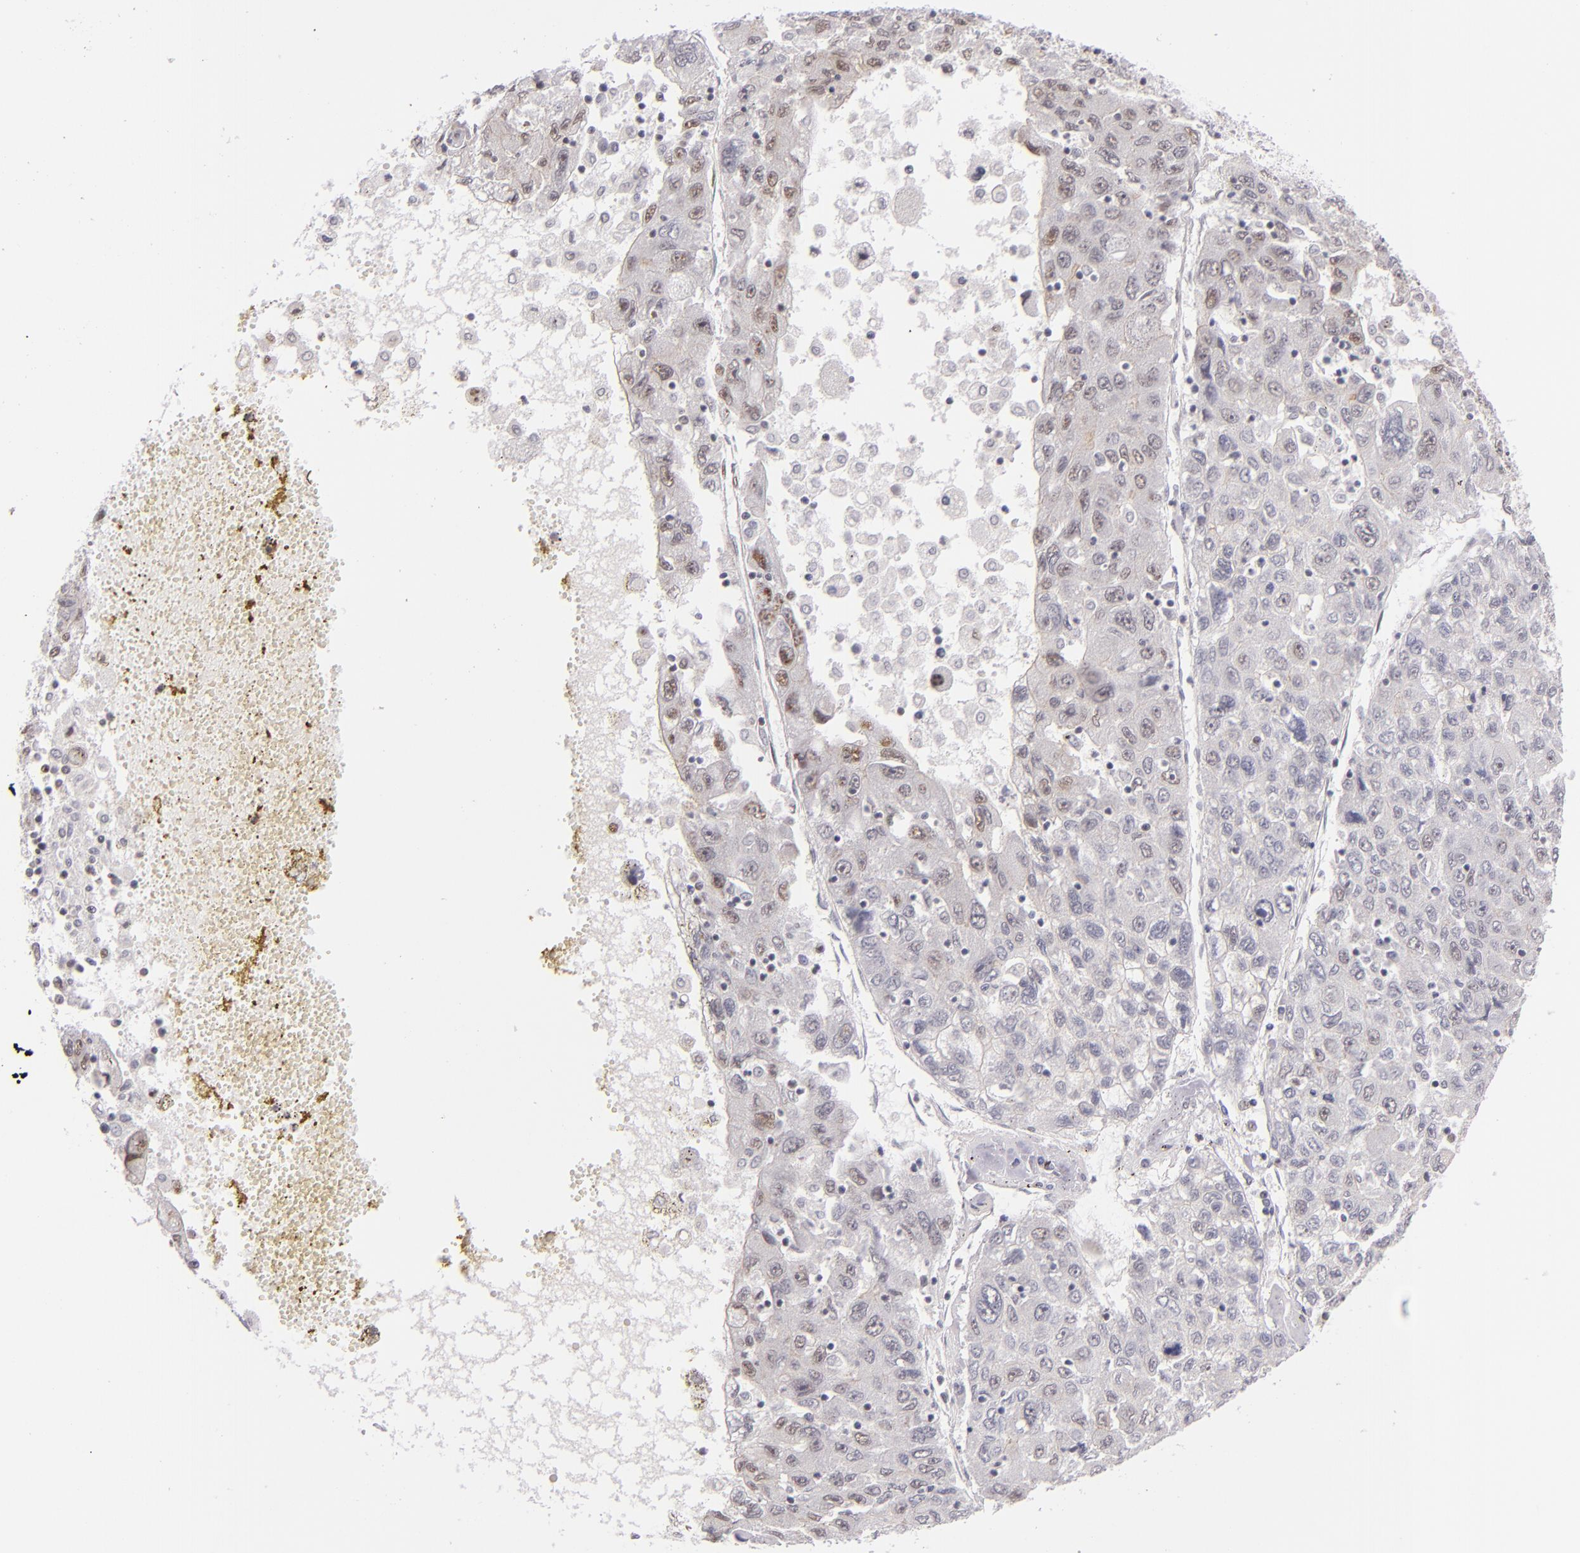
{"staining": {"intensity": "weak", "quantity": "25%-75%", "location": "nuclear"}, "tissue": "liver cancer", "cell_type": "Tumor cells", "image_type": "cancer", "snomed": [{"axis": "morphology", "description": "Carcinoma, Hepatocellular, NOS"}, {"axis": "topography", "description": "Liver"}], "caption": "Human liver hepatocellular carcinoma stained with a brown dye displays weak nuclear positive expression in about 25%-75% of tumor cells.", "gene": "NCOR2", "patient": {"sex": "male", "age": 49}}